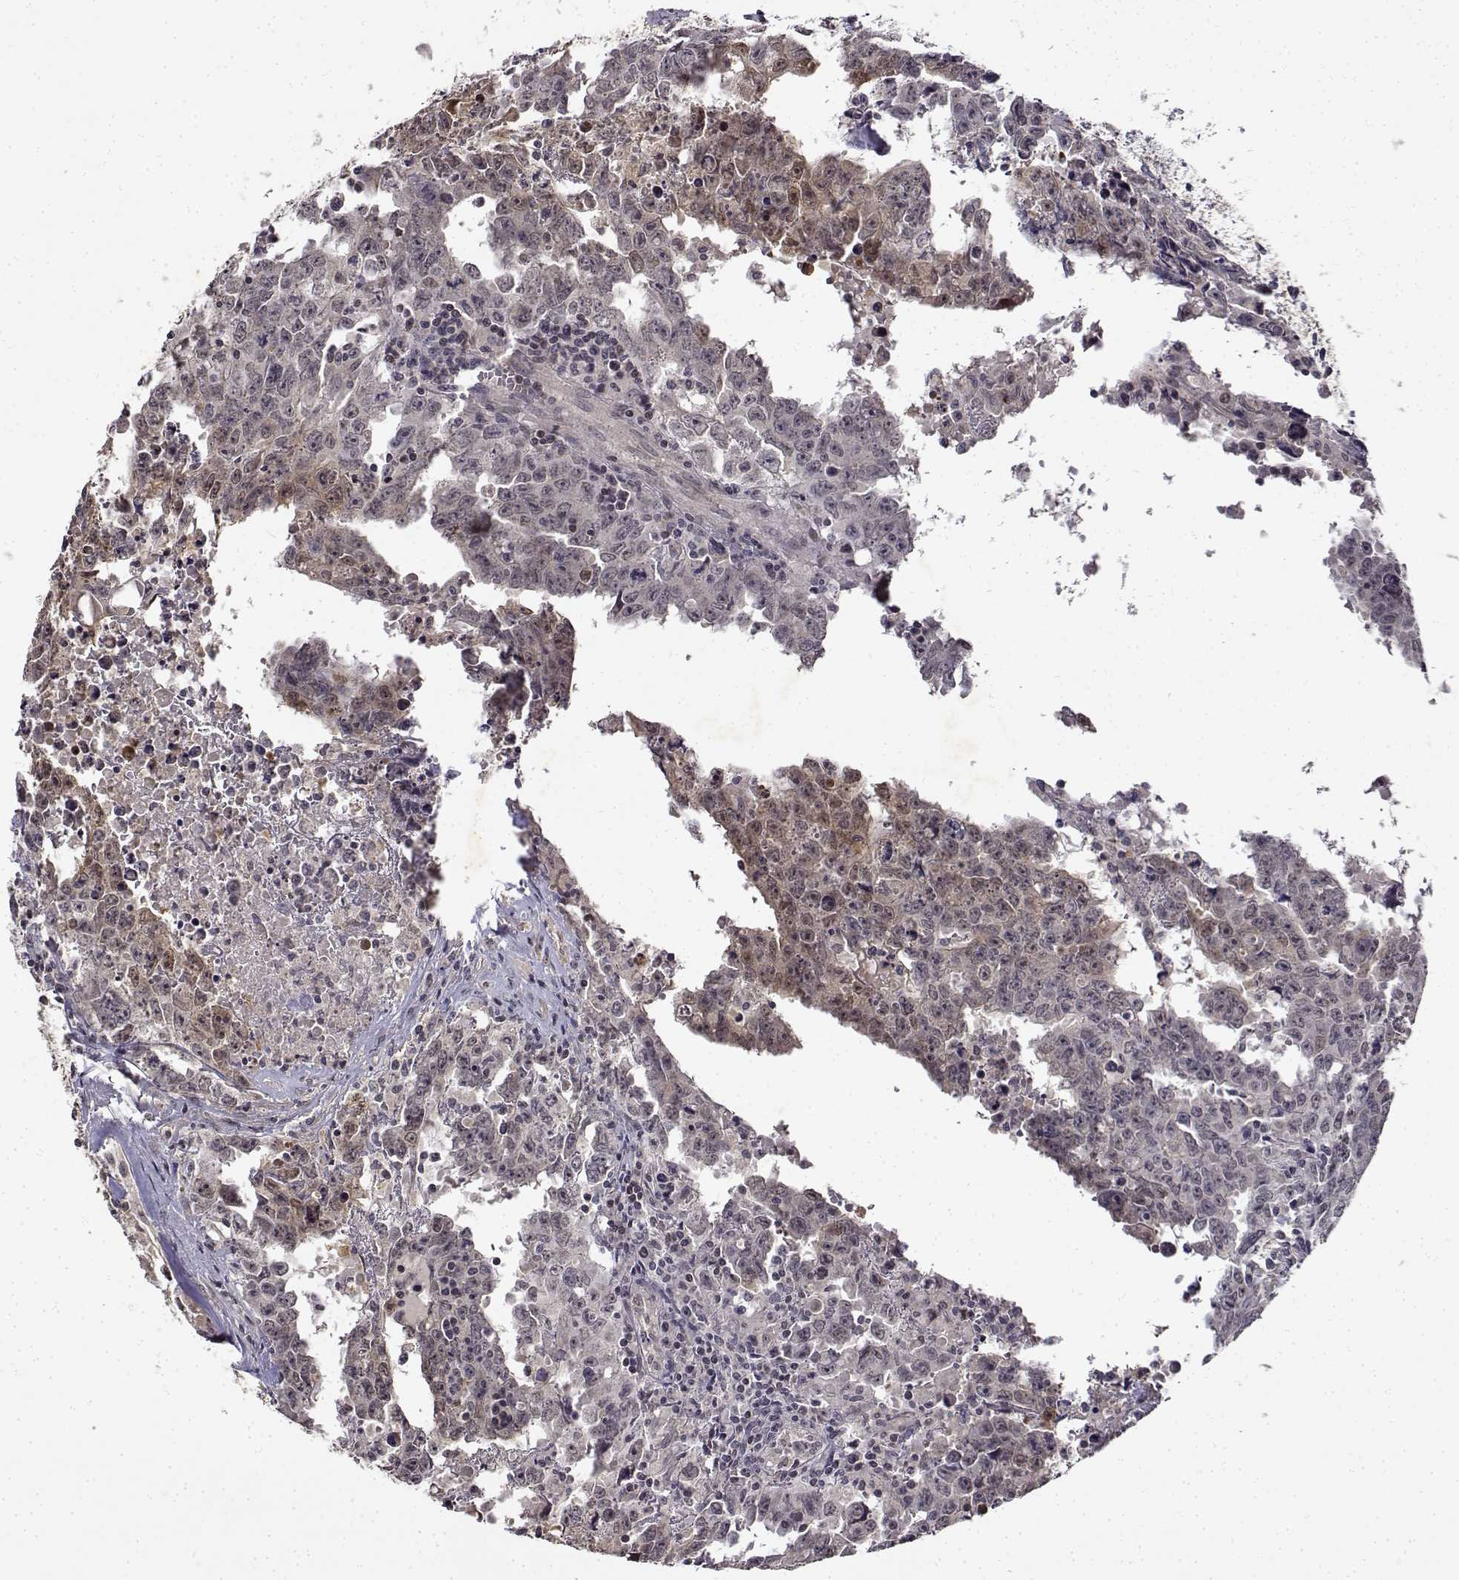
{"staining": {"intensity": "negative", "quantity": "none", "location": "none"}, "tissue": "testis cancer", "cell_type": "Tumor cells", "image_type": "cancer", "snomed": [{"axis": "morphology", "description": "Carcinoma, Embryonal, NOS"}, {"axis": "topography", "description": "Testis"}], "caption": "This is an immunohistochemistry (IHC) photomicrograph of human testis cancer. There is no staining in tumor cells.", "gene": "BDNF", "patient": {"sex": "male", "age": 22}}